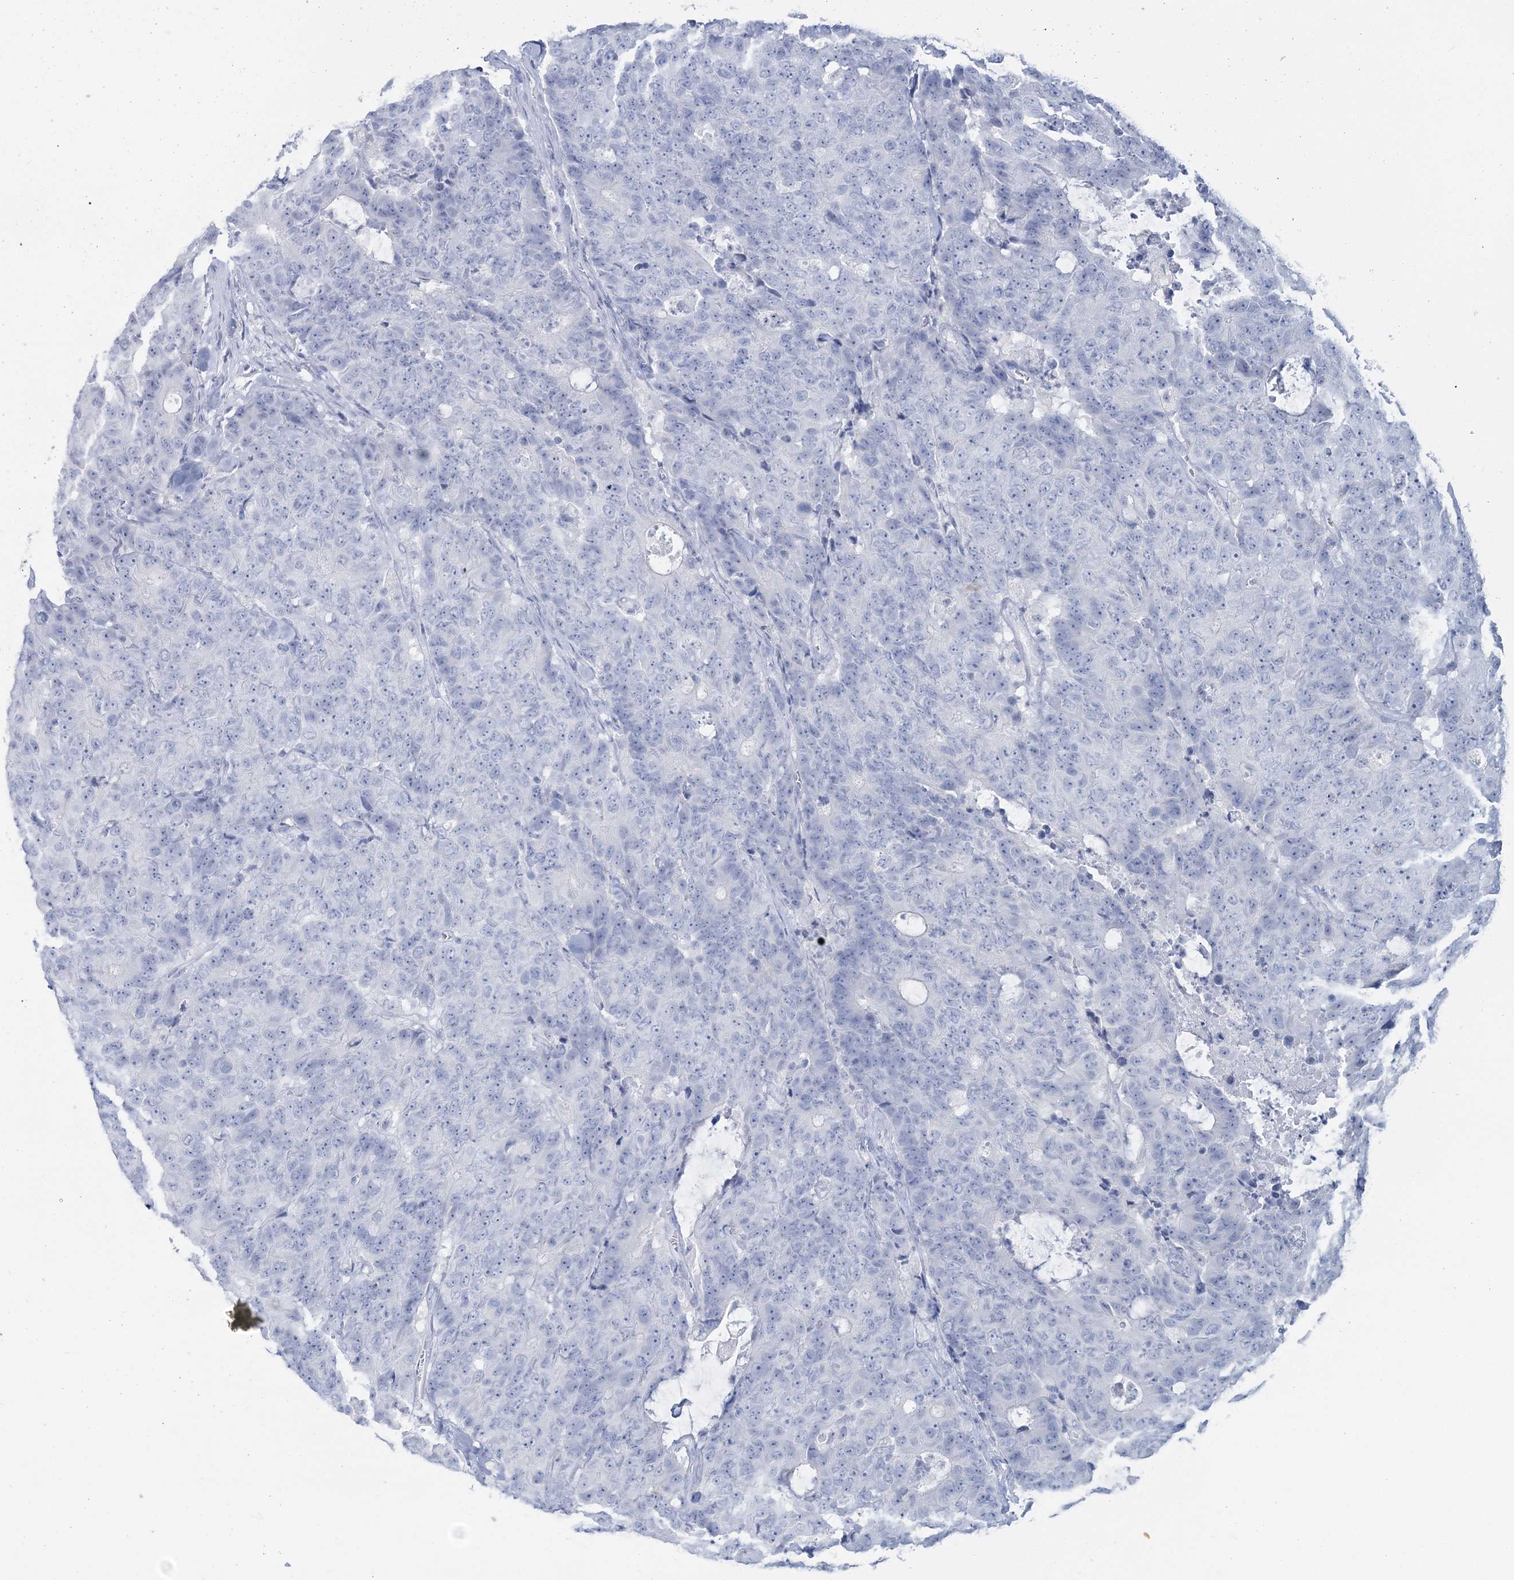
{"staining": {"intensity": "negative", "quantity": "none", "location": "none"}, "tissue": "colorectal cancer", "cell_type": "Tumor cells", "image_type": "cancer", "snomed": [{"axis": "morphology", "description": "Adenocarcinoma, NOS"}, {"axis": "topography", "description": "Colon"}], "caption": "Immunohistochemistry (IHC) photomicrograph of colorectal cancer stained for a protein (brown), which reveals no positivity in tumor cells.", "gene": "CYP3A4", "patient": {"sex": "female", "age": 86}}